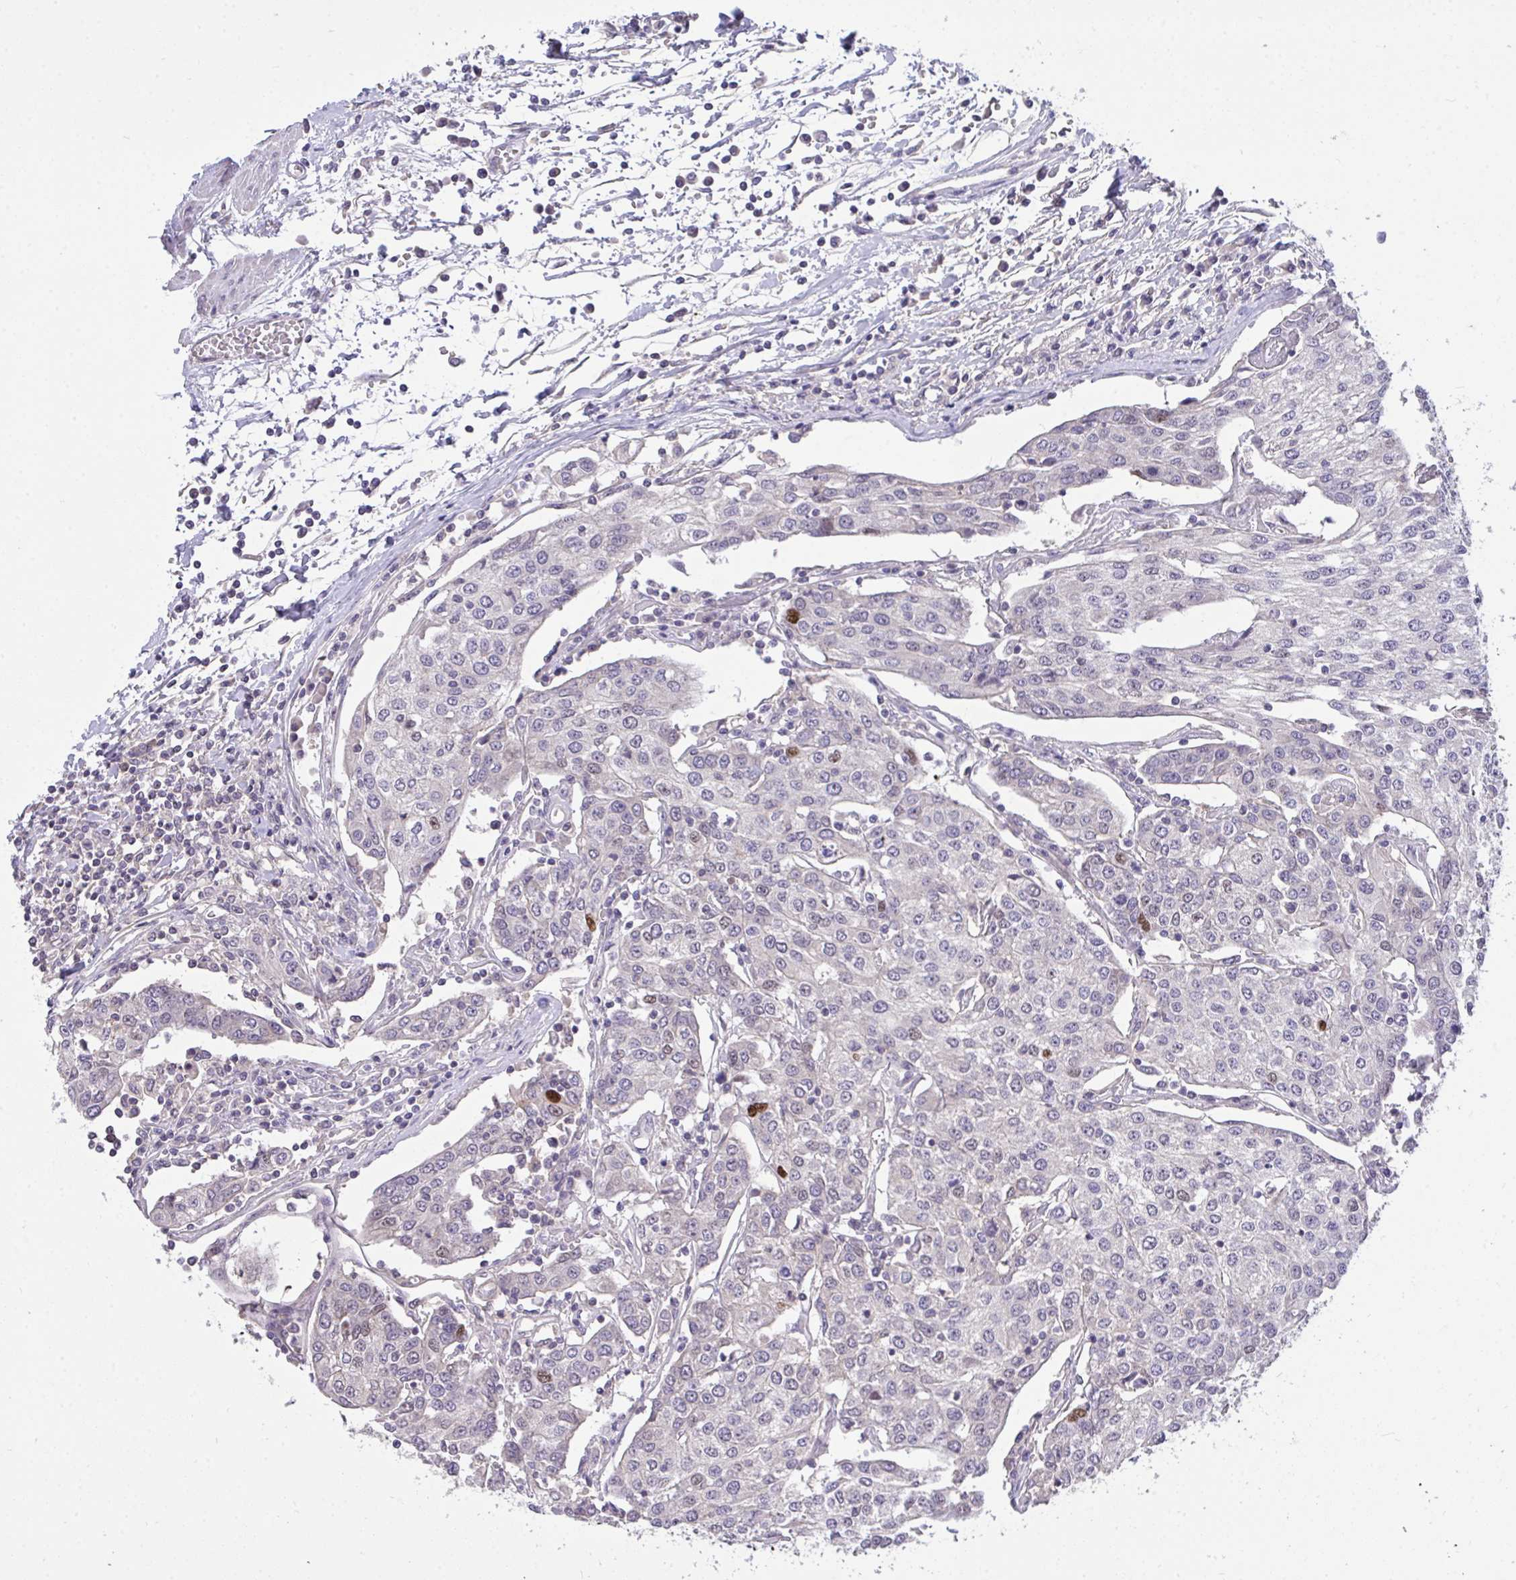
{"staining": {"intensity": "strong", "quantity": "<25%", "location": "nuclear"}, "tissue": "urothelial cancer", "cell_type": "Tumor cells", "image_type": "cancer", "snomed": [{"axis": "morphology", "description": "Urothelial carcinoma, High grade"}, {"axis": "topography", "description": "Urinary bladder"}], "caption": "Urothelial cancer stained with DAB (3,3'-diaminobenzidine) immunohistochemistry (IHC) demonstrates medium levels of strong nuclear expression in about <25% of tumor cells.", "gene": "C19orf54", "patient": {"sex": "female", "age": 85}}